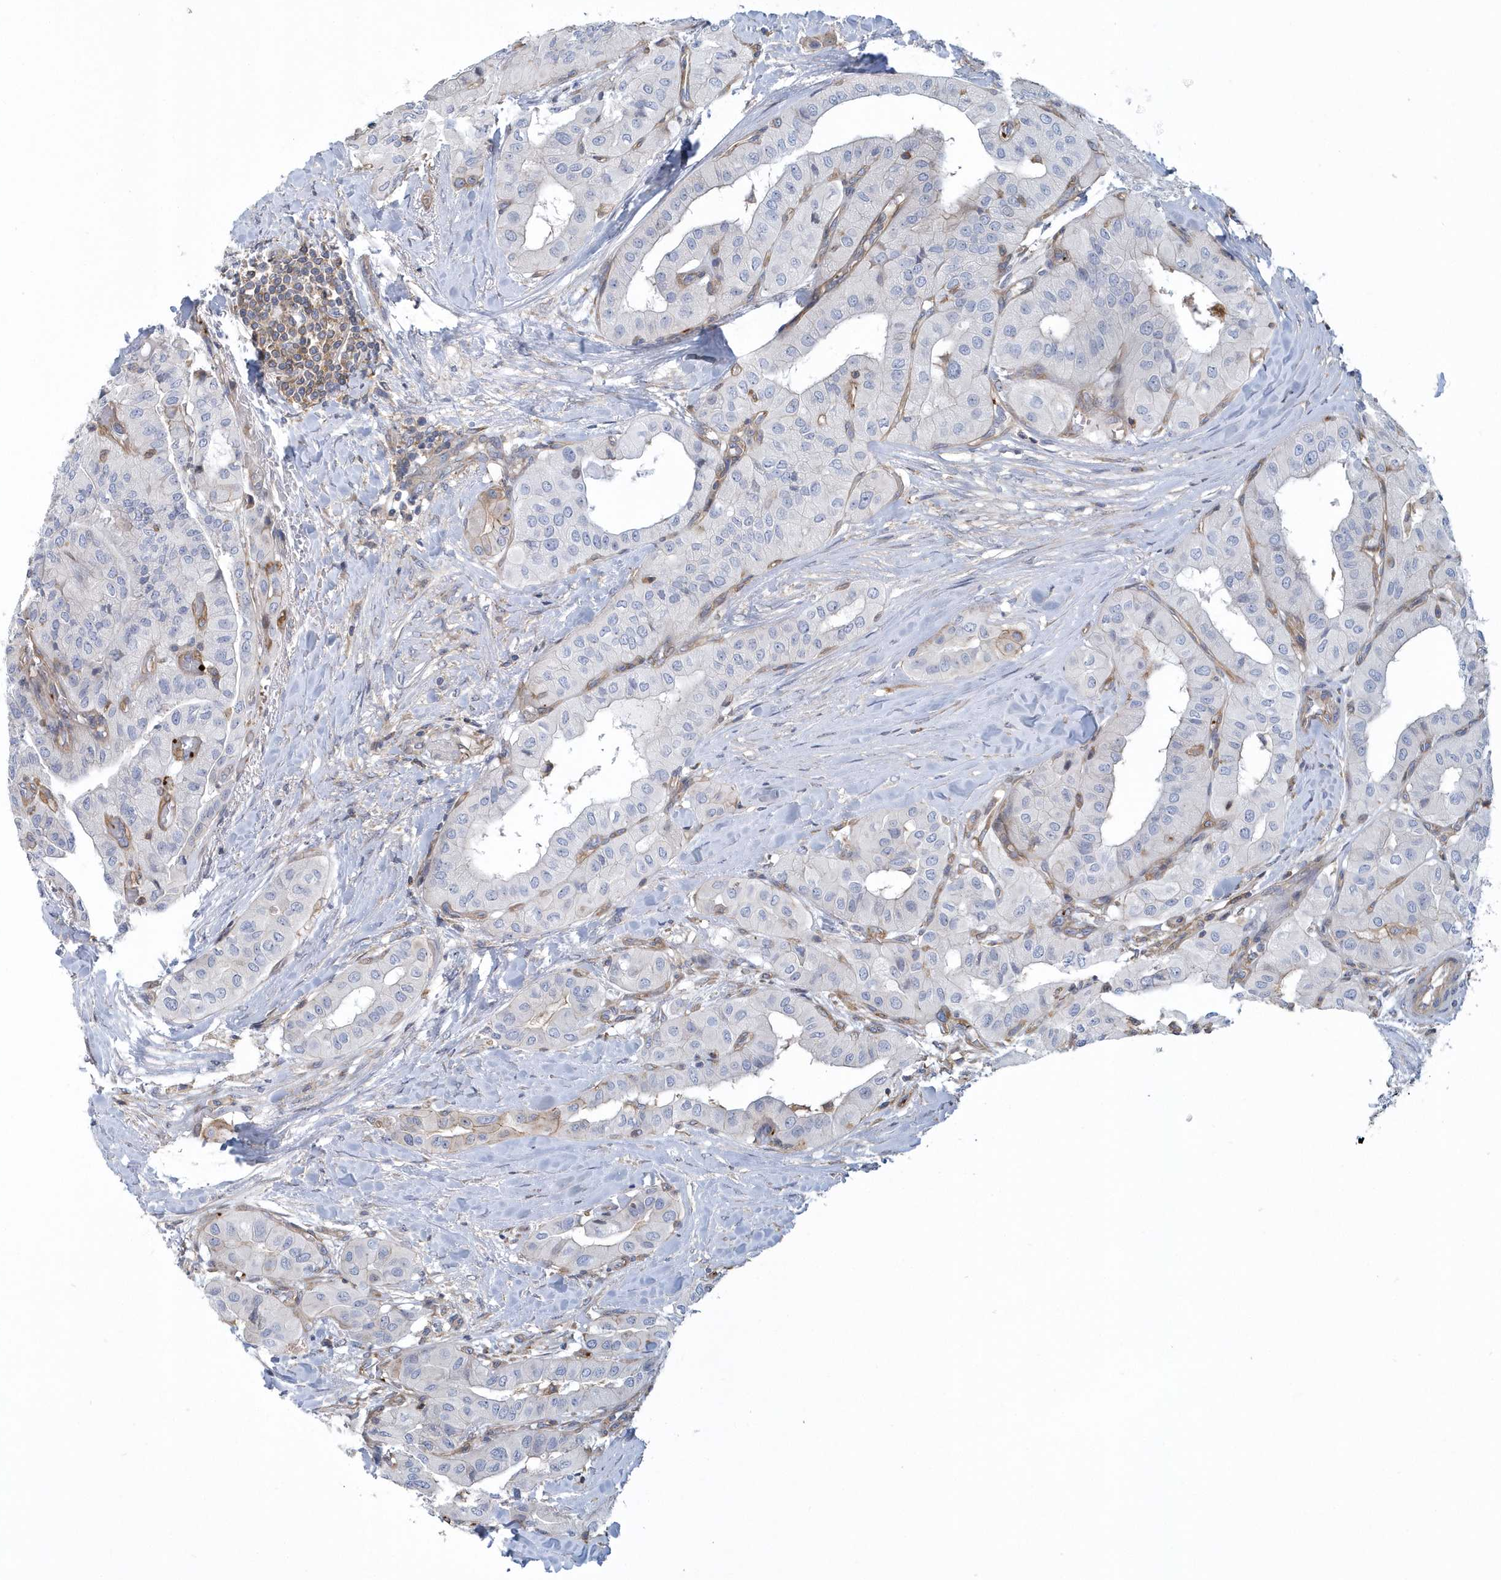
{"staining": {"intensity": "negative", "quantity": "none", "location": "none"}, "tissue": "thyroid cancer", "cell_type": "Tumor cells", "image_type": "cancer", "snomed": [{"axis": "morphology", "description": "Papillary adenocarcinoma, NOS"}, {"axis": "topography", "description": "Thyroid gland"}], "caption": "High magnification brightfield microscopy of thyroid cancer (papillary adenocarcinoma) stained with DAB (3,3'-diaminobenzidine) (brown) and counterstained with hematoxylin (blue): tumor cells show no significant positivity.", "gene": "ARAP2", "patient": {"sex": "female", "age": 59}}